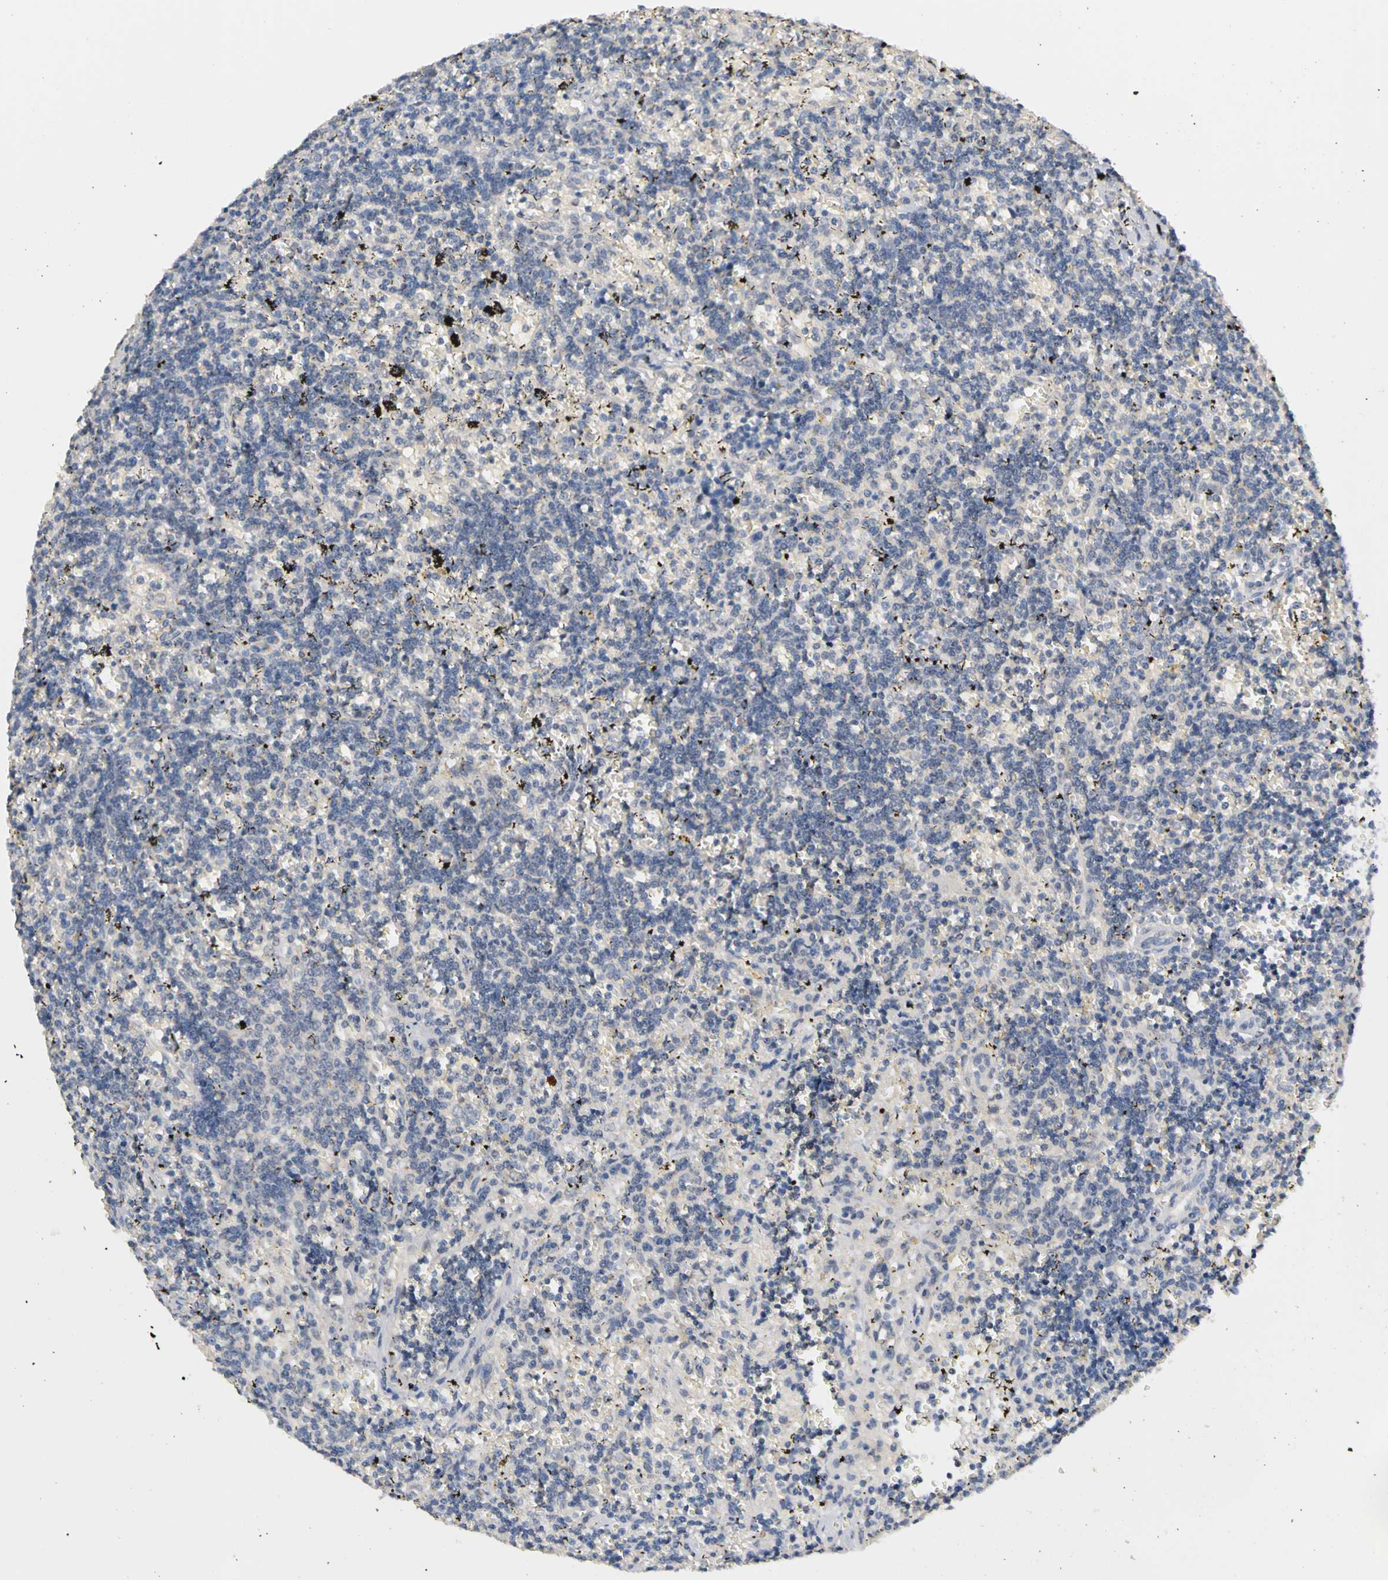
{"staining": {"intensity": "negative", "quantity": "none", "location": "none"}, "tissue": "lymphoma", "cell_type": "Tumor cells", "image_type": "cancer", "snomed": [{"axis": "morphology", "description": "Malignant lymphoma, non-Hodgkin's type, Low grade"}, {"axis": "topography", "description": "Spleen"}], "caption": "Protein analysis of lymphoma exhibits no significant expression in tumor cells.", "gene": "PGR", "patient": {"sex": "male", "age": 60}}